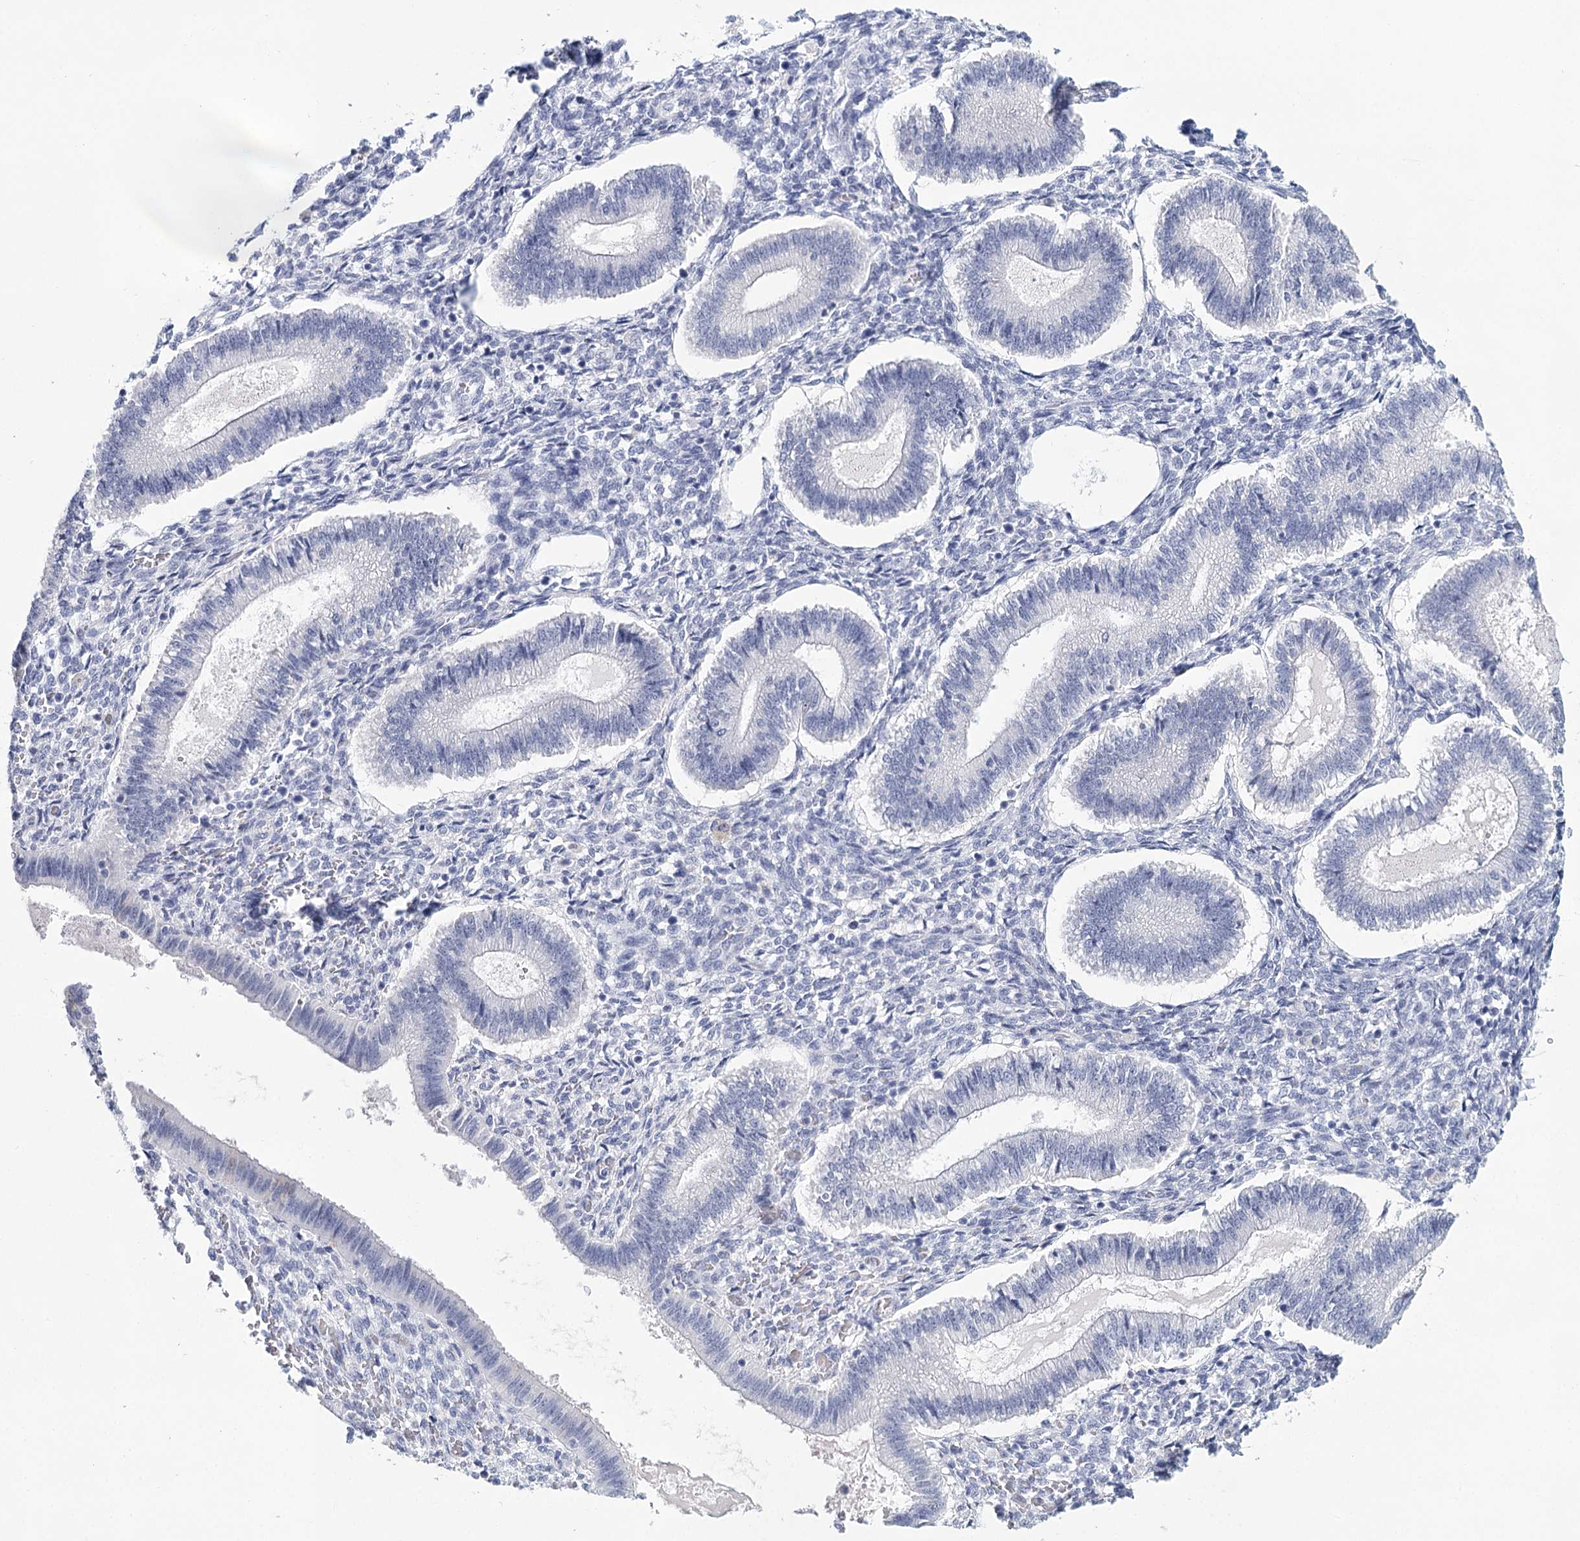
{"staining": {"intensity": "negative", "quantity": "none", "location": "none"}, "tissue": "endometrium", "cell_type": "Cells in endometrial stroma", "image_type": "normal", "snomed": [{"axis": "morphology", "description": "Normal tissue, NOS"}, {"axis": "topography", "description": "Endometrium"}], "caption": "A high-resolution histopathology image shows immunohistochemistry staining of unremarkable endometrium, which demonstrates no significant expression in cells in endometrial stroma.", "gene": "HSPA4L", "patient": {"sex": "female", "age": 25}}